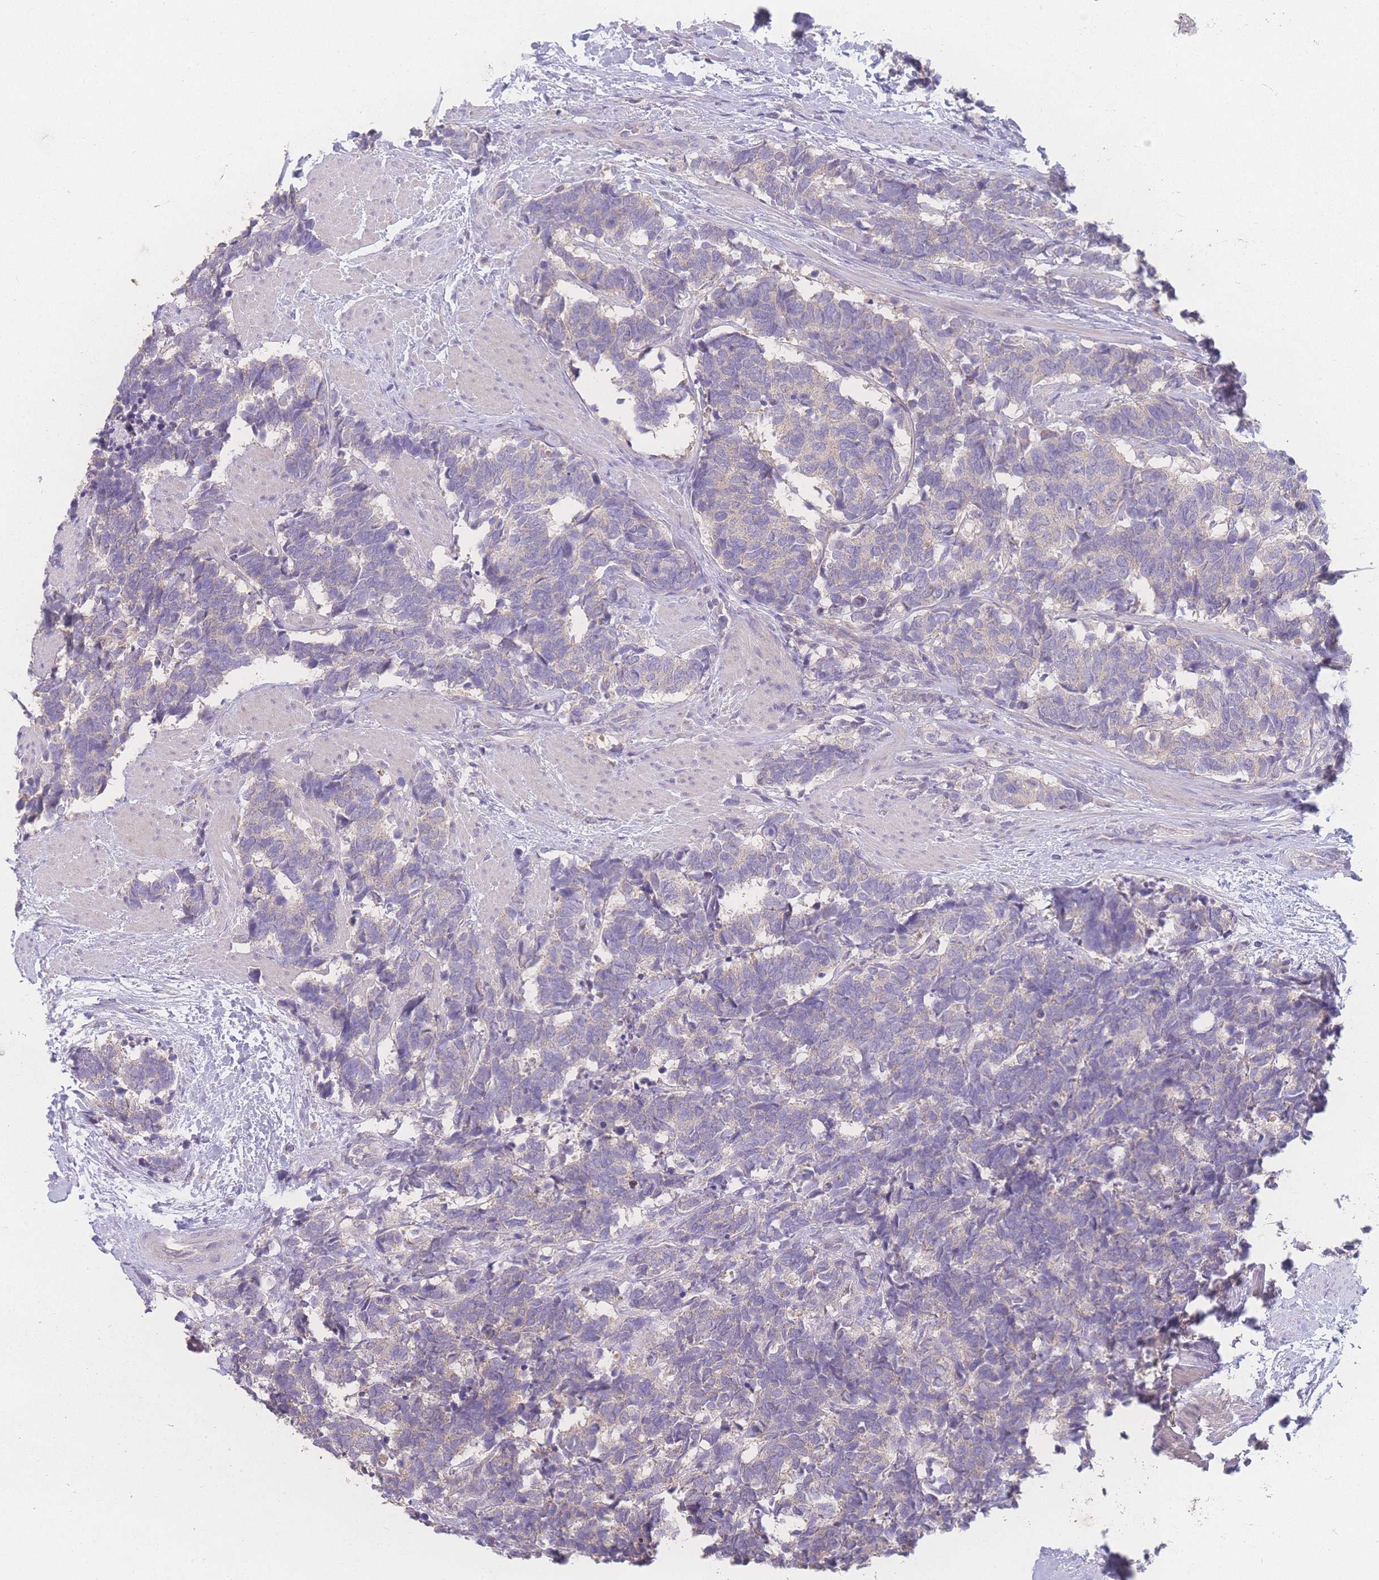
{"staining": {"intensity": "negative", "quantity": "none", "location": "none"}, "tissue": "carcinoid", "cell_type": "Tumor cells", "image_type": "cancer", "snomed": [{"axis": "morphology", "description": "Carcinoma, NOS"}, {"axis": "morphology", "description": "Carcinoid, malignant, NOS"}, {"axis": "topography", "description": "Prostate"}], "caption": "This is an immunohistochemistry micrograph of human carcinoid. There is no positivity in tumor cells.", "gene": "GIPR", "patient": {"sex": "male", "age": 57}}